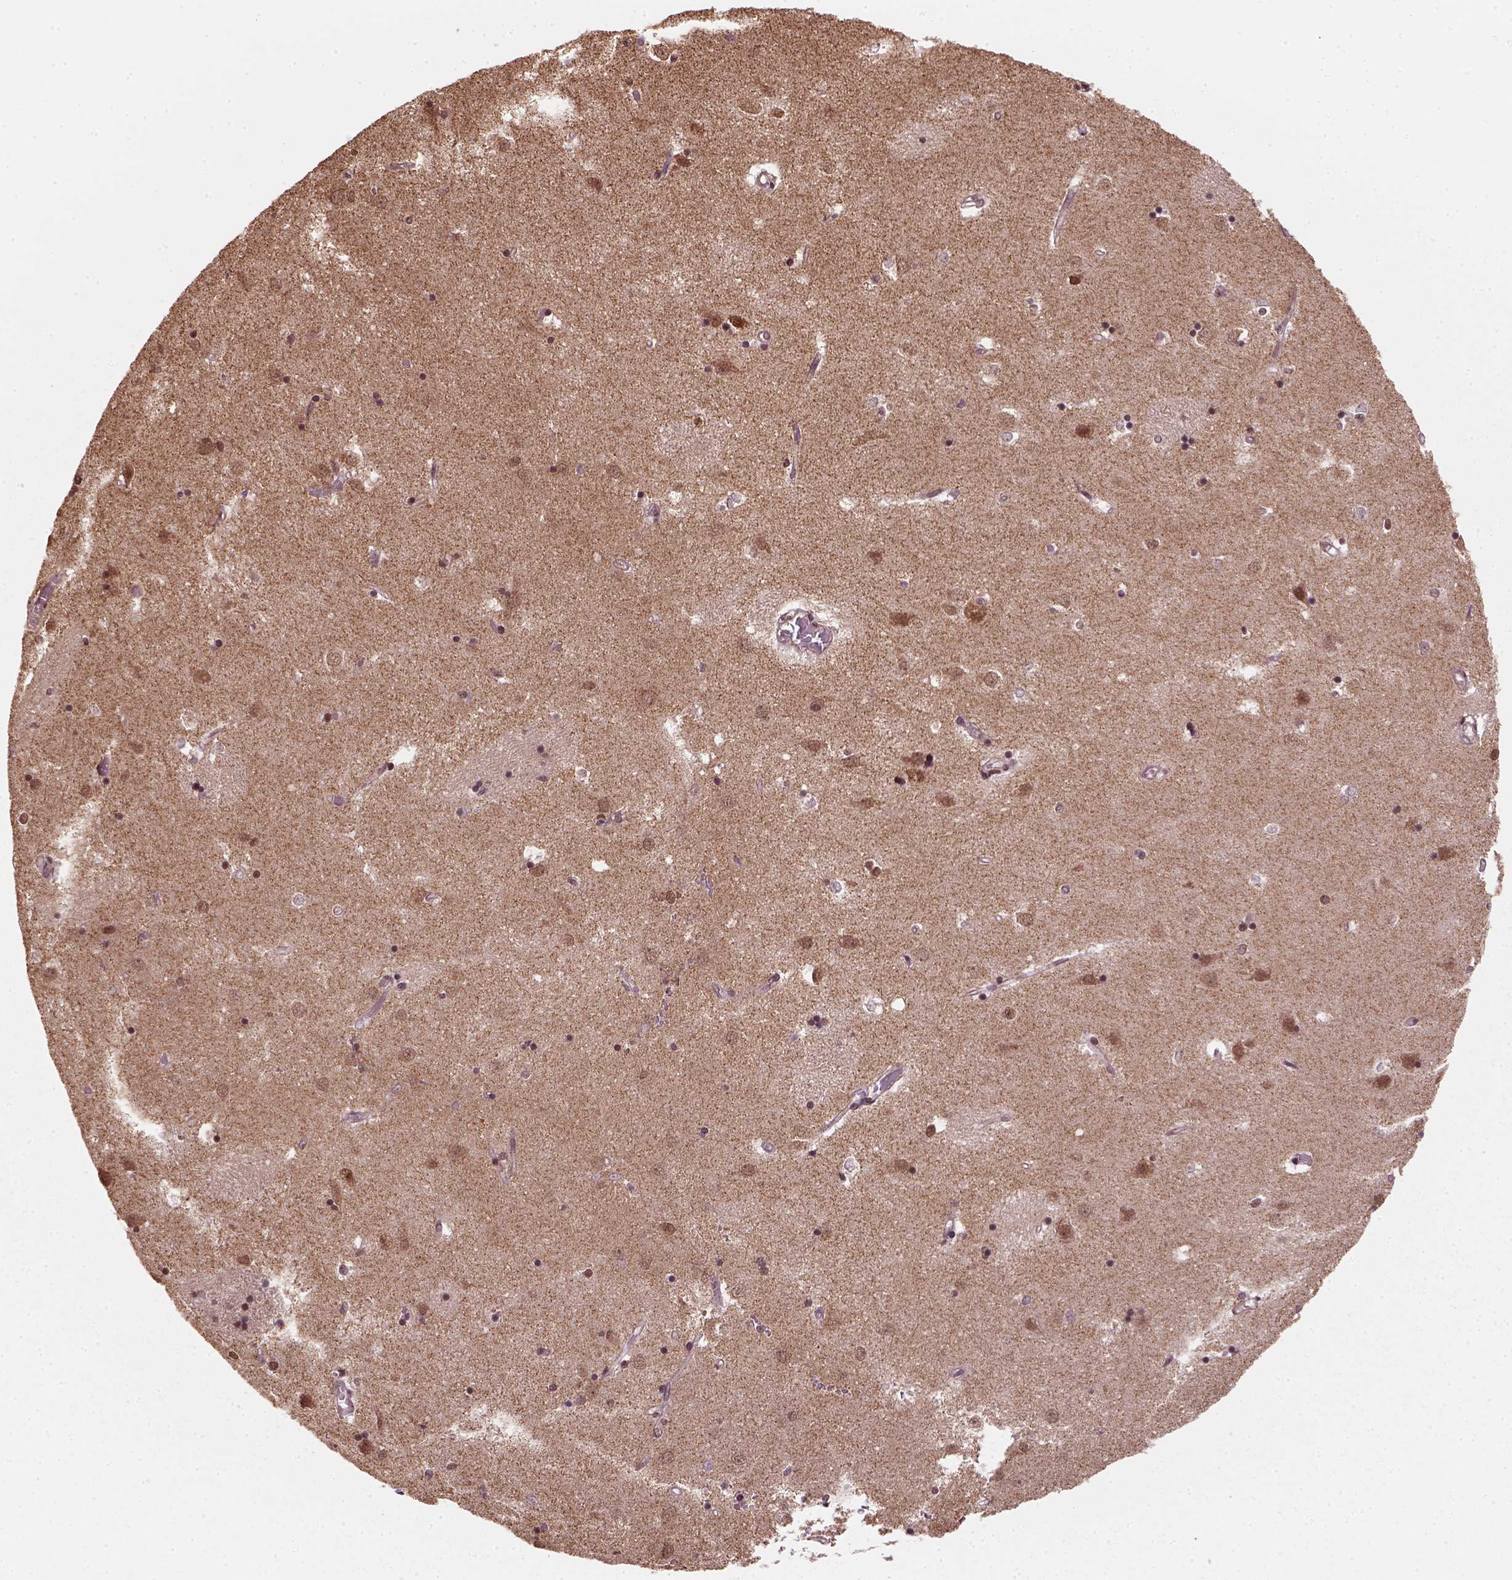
{"staining": {"intensity": "moderate", "quantity": "<25%", "location": "nuclear"}, "tissue": "caudate", "cell_type": "Glial cells", "image_type": "normal", "snomed": [{"axis": "morphology", "description": "Normal tissue, NOS"}, {"axis": "topography", "description": "Lateral ventricle wall"}], "caption": "Unremarkable caudate exhibits moderate nuclear staining in approximately <25% of glial cells Immunohistochemistry stains the protein of interest in brown and the nuclei are stained blue..", "gene": "NUDT9", "patient": {"sex": "male", "age": 54}}